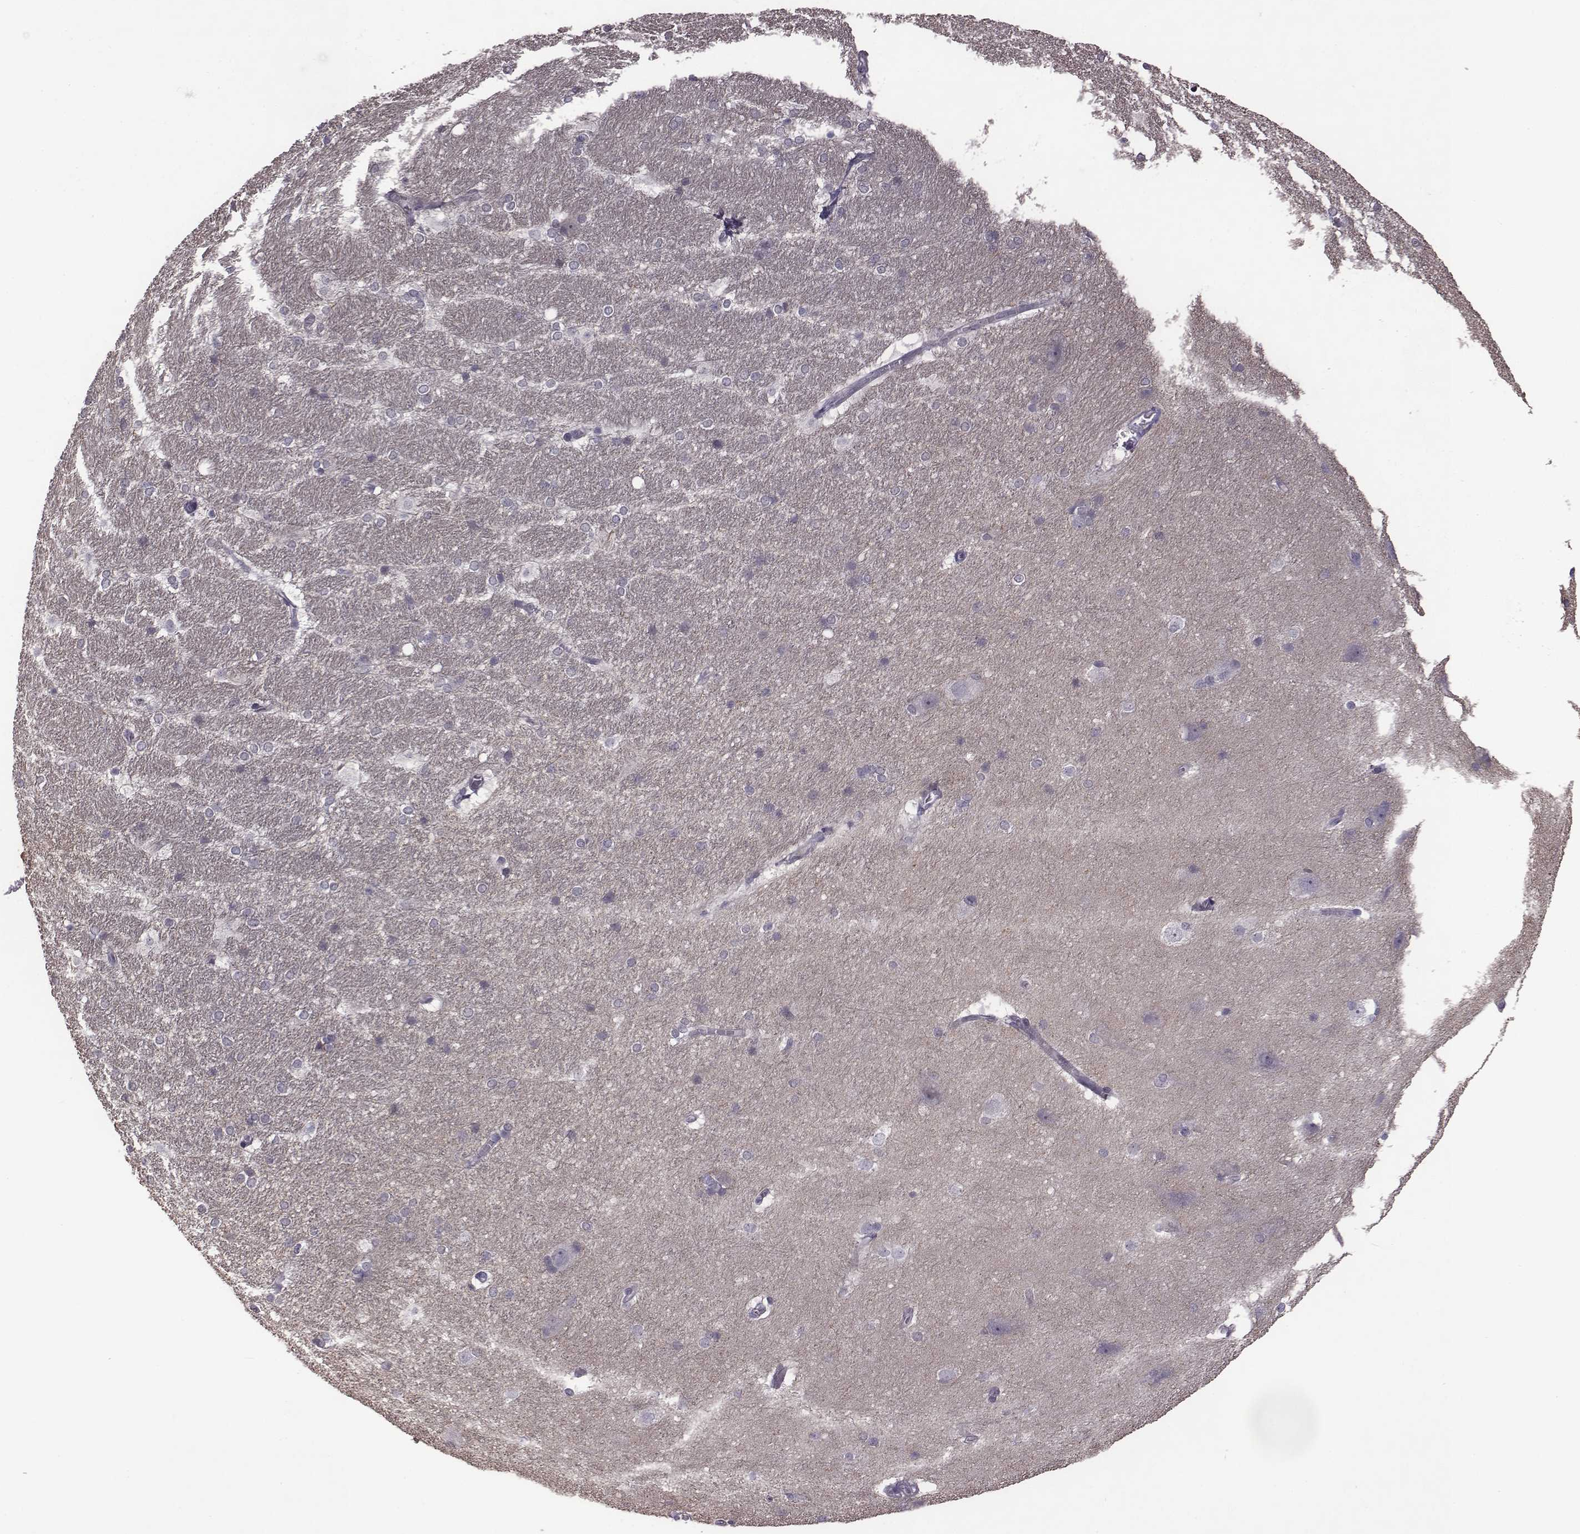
{"staining": {"intensity": "negative", "quantity": "none", "location": "none"}, "tissue": "hippocampus", "cell_type": "Glial cells", "image_type": "normal", "snomed": [{"axis": "morphology", "description": "Normal tissue, NOS"}, {"axis": "topography", "description": "Cerebral cortex"}, {"axis": "topography", "description": "Hippocampus"}], "caption": "A high-resolution histopathology image shows immunohistochemistry staining of benign hippocampus, which reveals no significant positivity in glial cells. (IHC, brightfield microscopy, high magnification).", "gene": "BICDL1", "patient": {"sex": "female", "age": 19}}